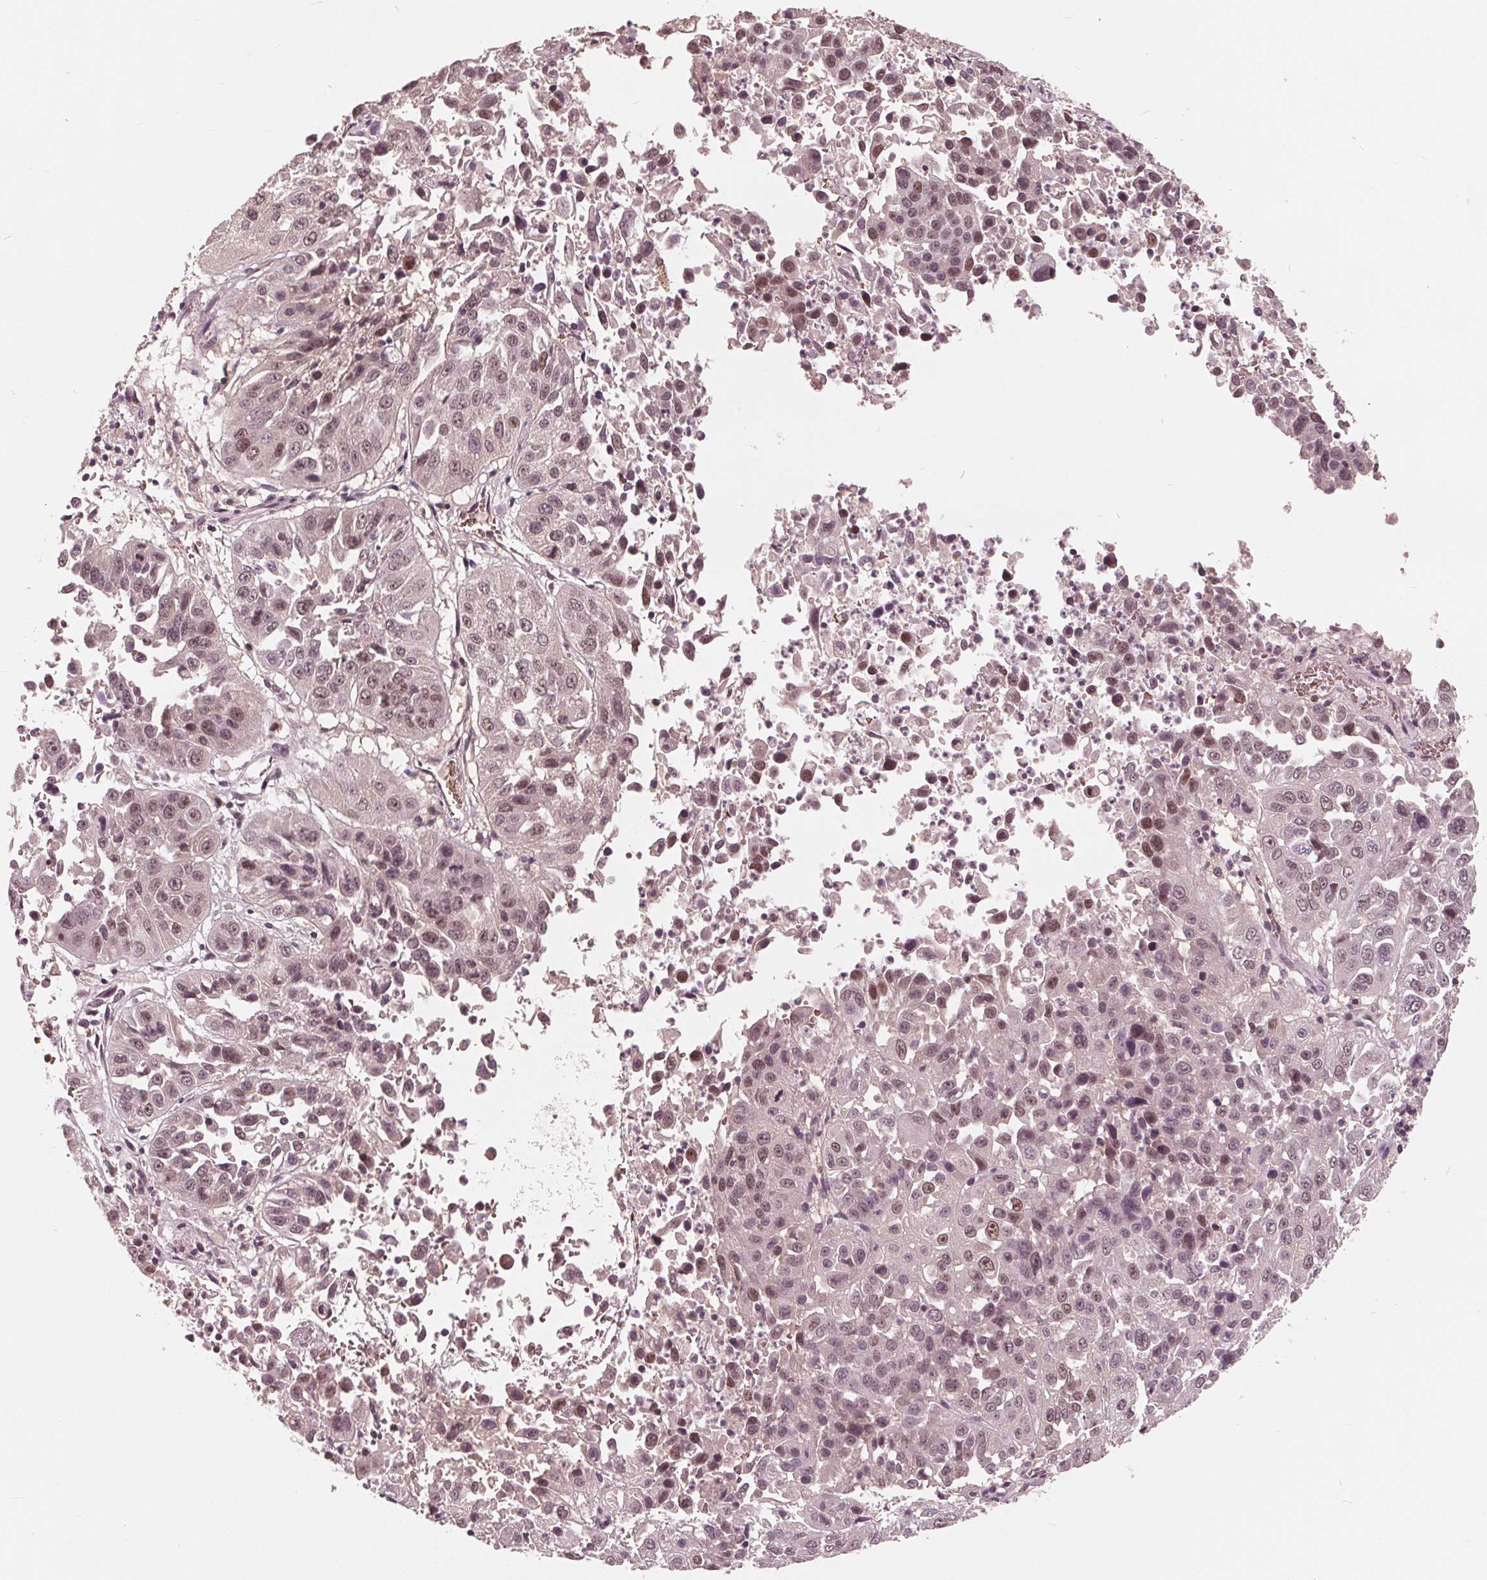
{"staining": {"intensity": "weak", "quantity": "25%-75%", "location": "nuclear"}, "tissue": "lung cancer", "cell_type": "Tumor cells", "image_type": "cancer", "snomed": [{"axis": "morphology", "description": "Squamous cell carcinoma, NOS"}, {"axis": "topography", "description": "Lung"}], "caption": "This image exhibits IHC staining of lung cancer, with low weak nuclear expression in about 25%-75% of tumor cells.", "gene": "HIRIP3", "patient": {"sex": "female", "age": 61}}